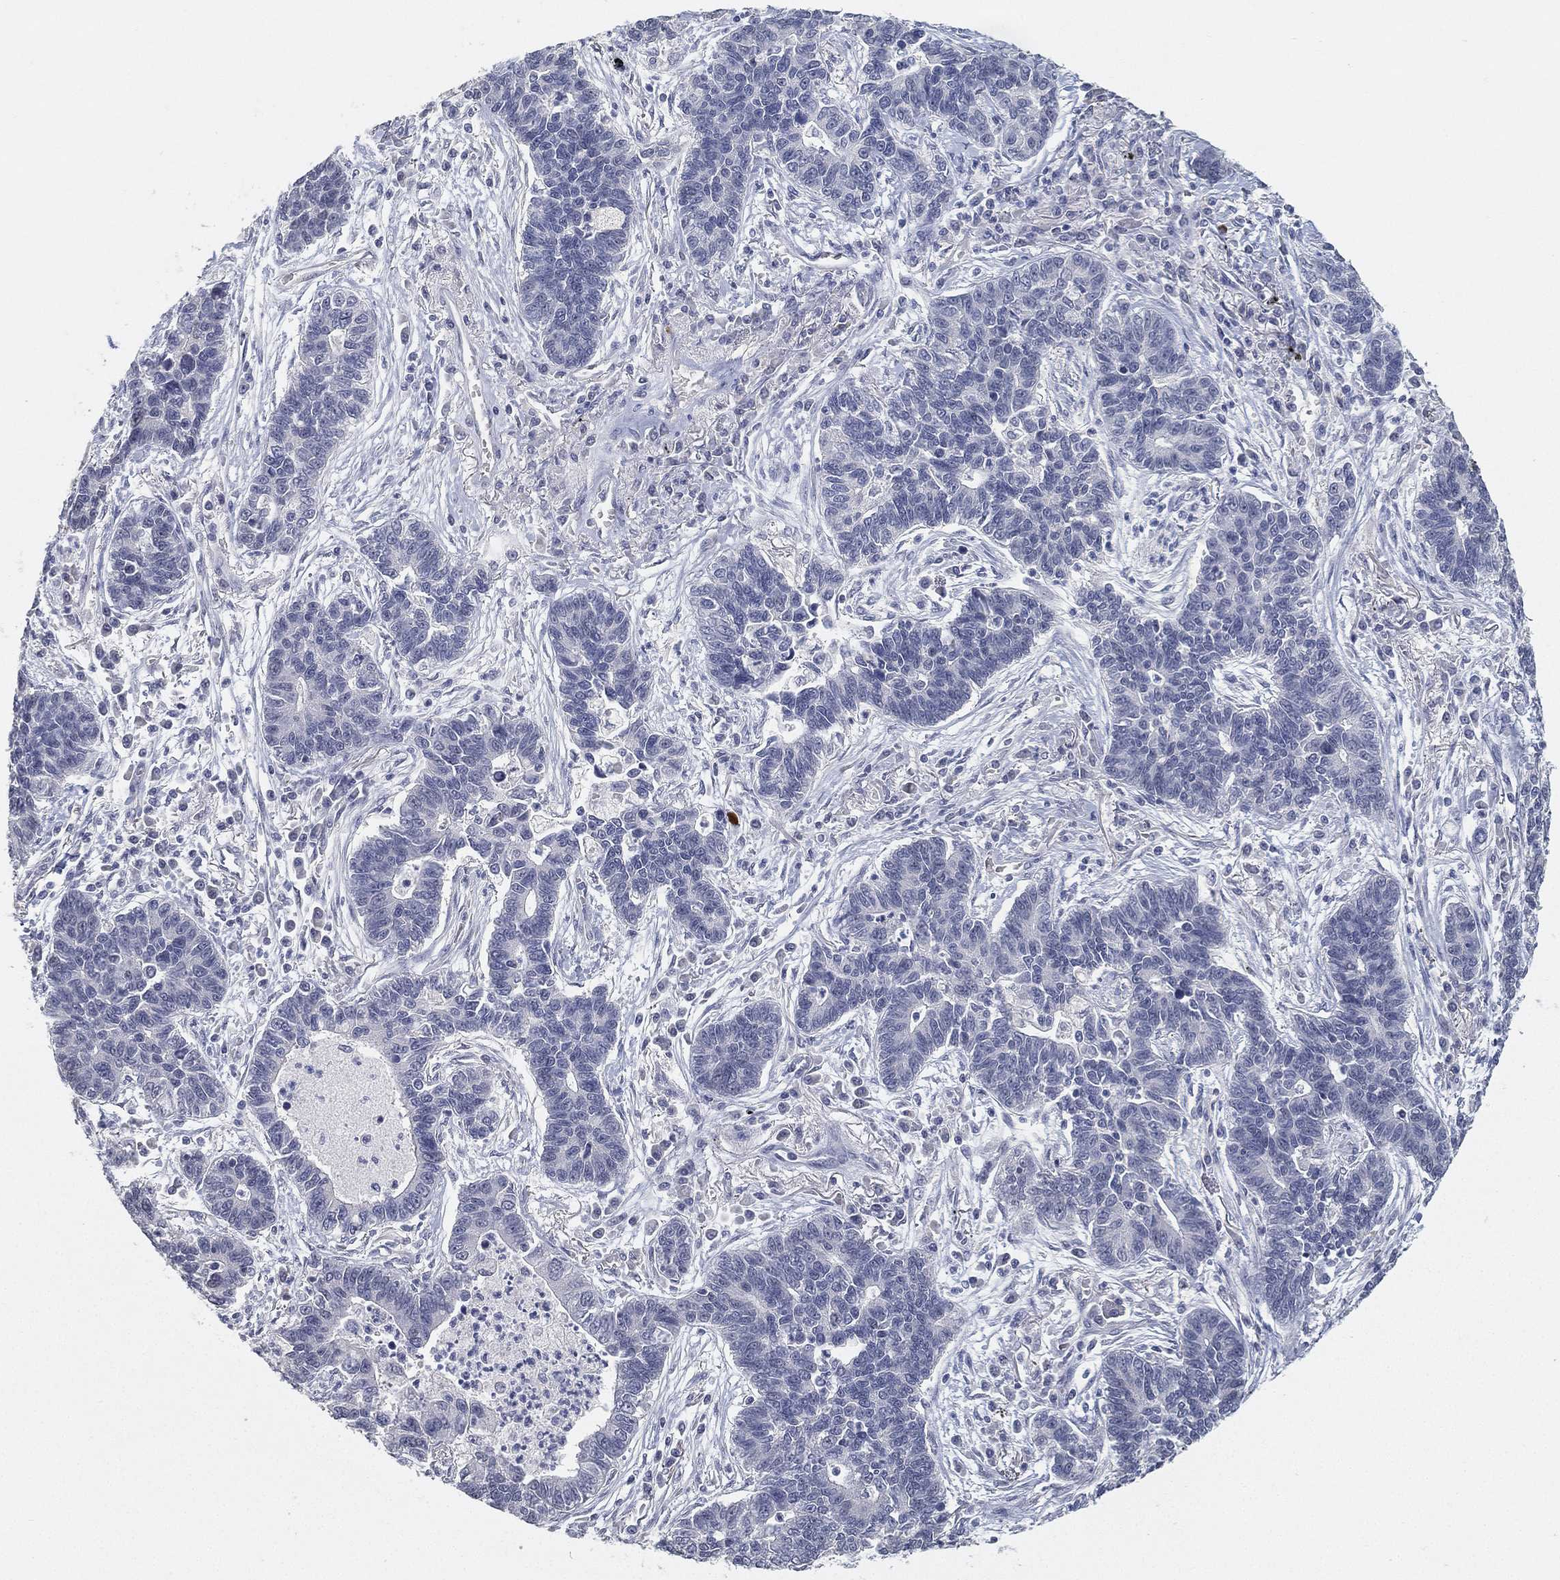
{"staining": {"intensity": "negative", "quantity": "none", "location": "none"}, "tissue": "lung cancer", "cell_type": "Tumor cells", "image_type": "cancer", "snomed": [{"axis": "morphology", "description": "Adenocarcinoma, NOS"}, {"axis": "topography", "description": "Lung"}], "caption": "IHC histopathology image of neoplastic tissue: human adenocarcinoma (lung) stained with DAB (3,3'-diaminobenzidine) exhibits no significant protein staining in tumor cells. (Stains: DAB immunohistochemistry (IHC) with hematoxylin counter stain, Microscopy: brightfield microscopy at high magnification).", "gene": "GPR61", "patient": {"sex": "female", "age": 57}}